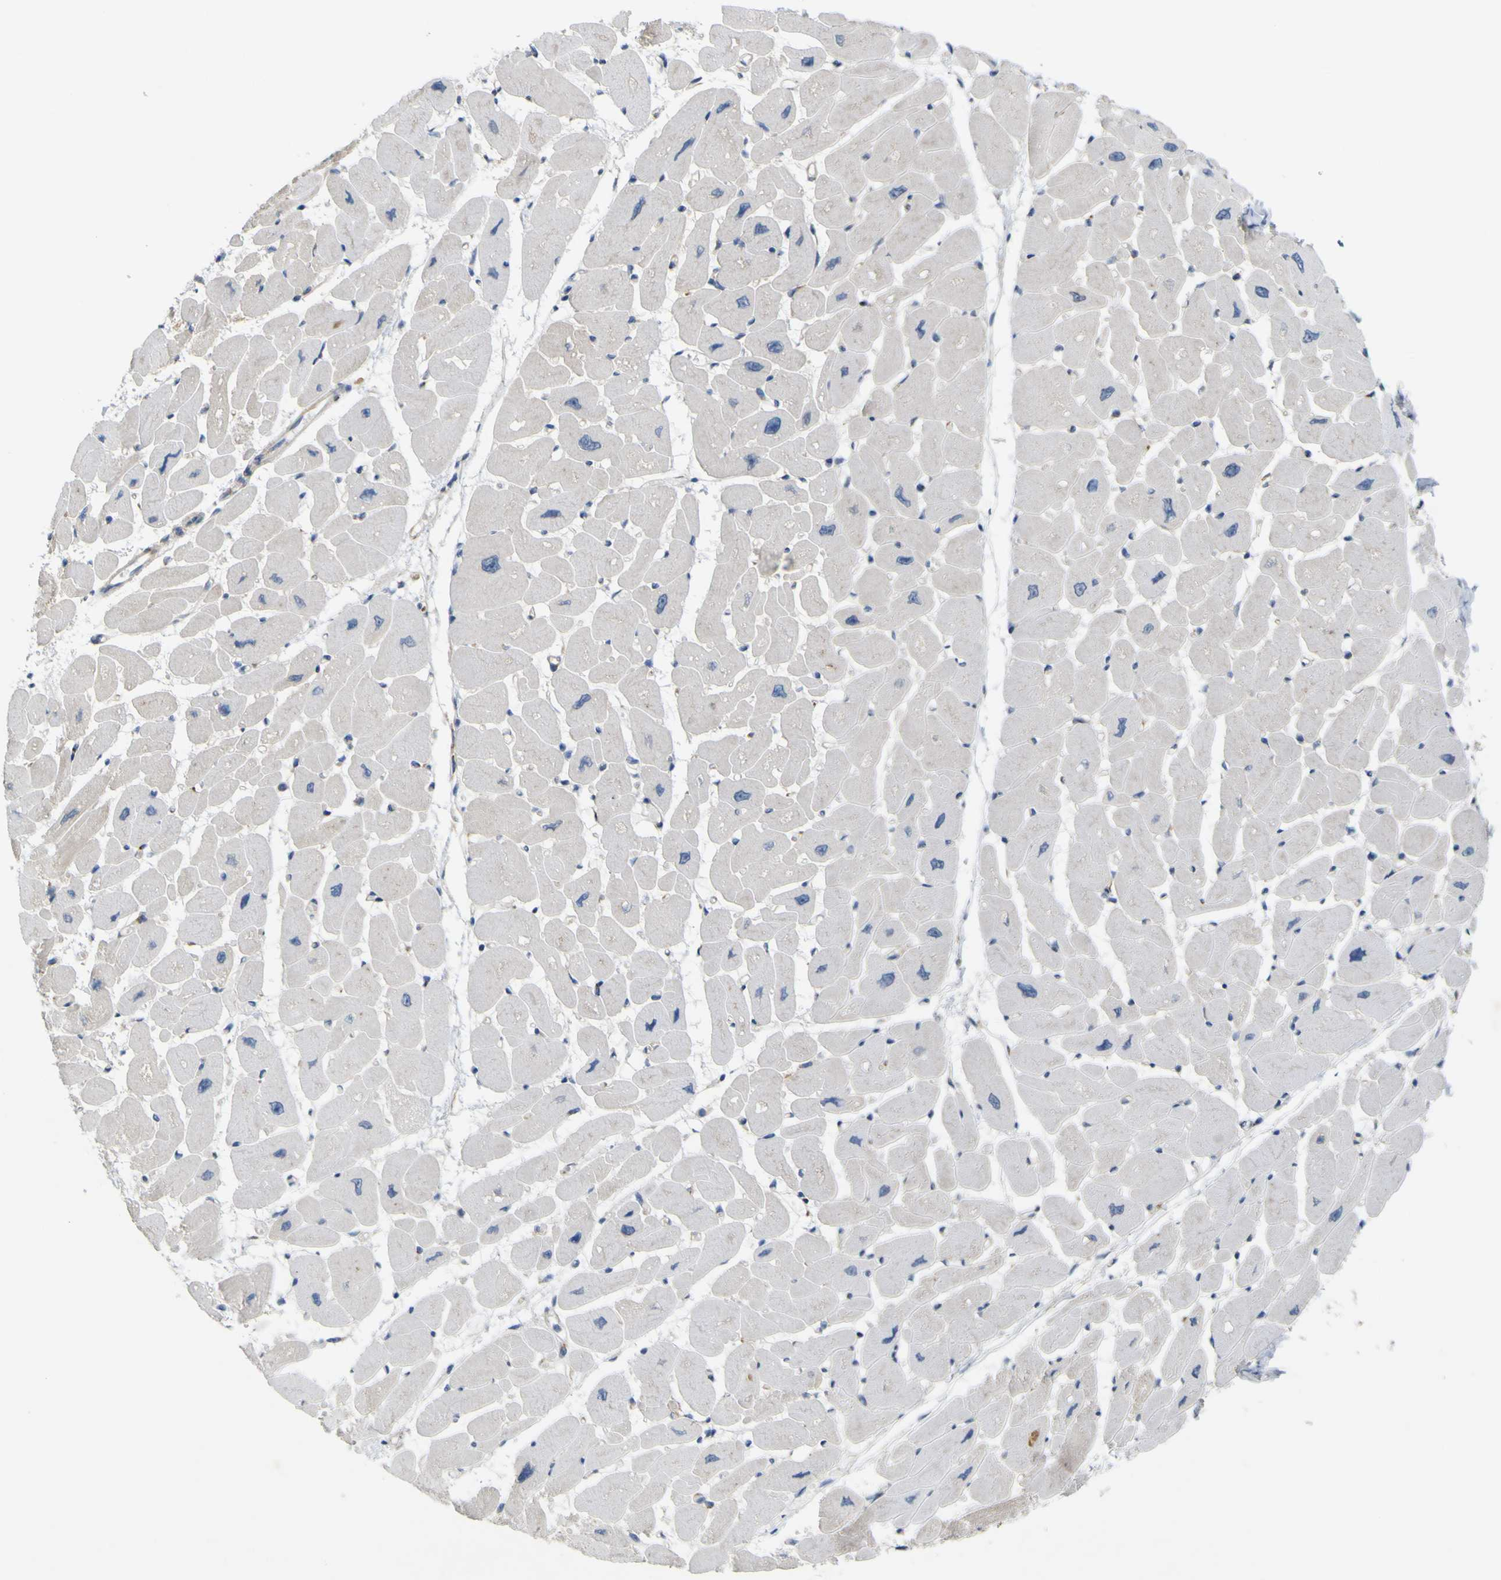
{"staining": {"intensity": "negative", "quantity": "none", "location": "none"}, "tissue": "heart muscle", "cell_type": "Cardiomyocytes", "image_type": "normal", "snomed": [{"axis": "morphology", "description": "Normal tissue, NOS"}, {"axis": "topography", "description": "Heart"}], "caption": "Cardiomyocytes are negative for brown protein staining in benign heart muscle. The staining is performed using DAB brown chromogen with nuclei counter-stained in using hematoxylin.", "gene": "IGF2R", "patient": {"sex": "female", "age": 54}}